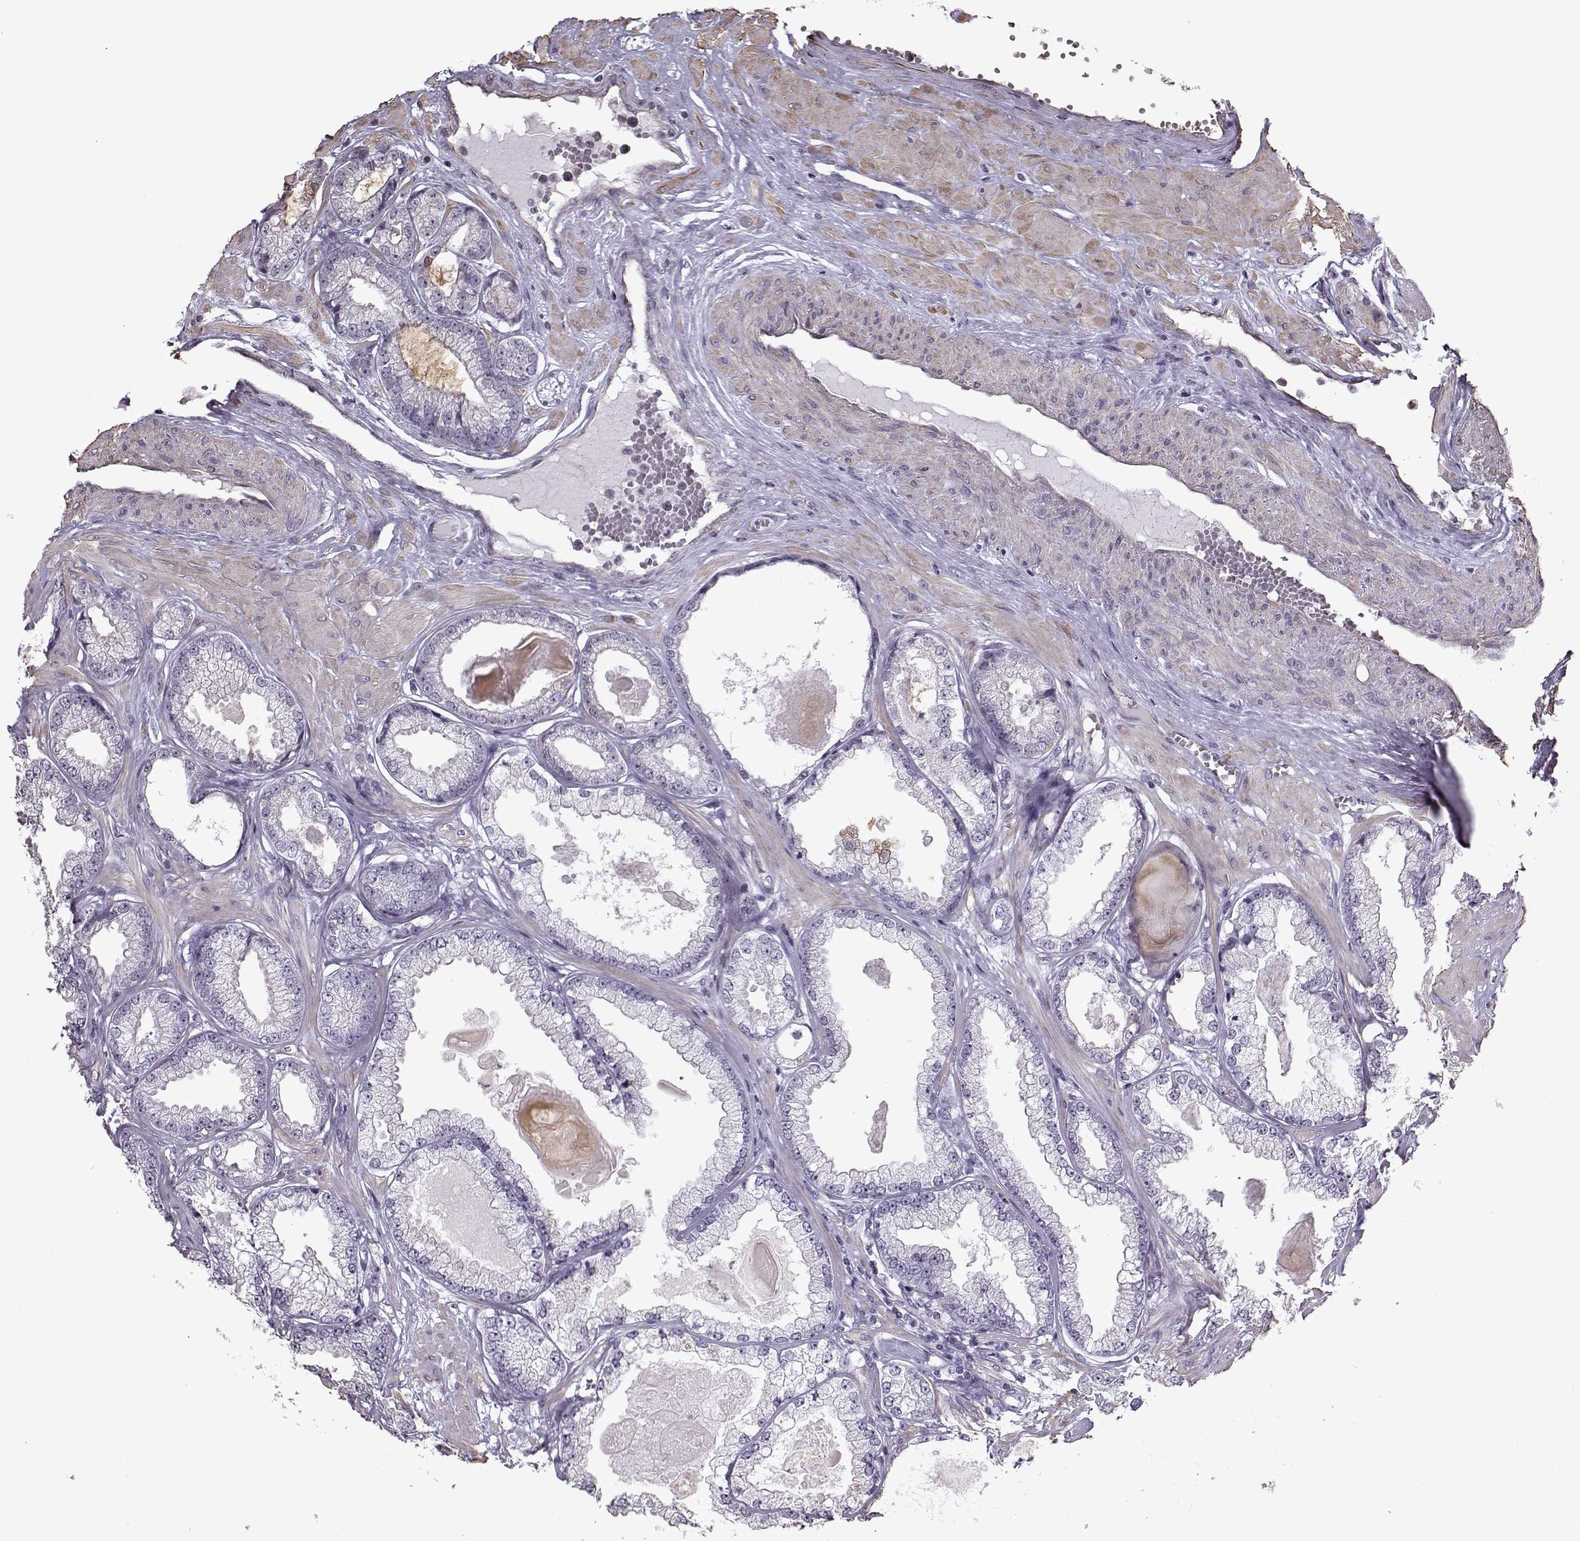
{"staining": {"intensity": "negative", "quantity": "none", "location": "none"}, "tissue": "prostate cancer", "cell_type": "Tumor cells", "image_type": "cancer", "snomed": [{"axis": "morphology", "description": "Adenocarcinoma, Low grade"}, {"axis": "topography", "description": "Prostate"}], "caption": "This histopathology image is of adenocarcinoma (low-grade) (prostate) stained with immunohistochemistry (IHC) to label a protein in brown with the nuclei are counter-stained blue. There is no positivity in tumor cells.", "gene": "KRT9", "patient": {"sex": "male", "age": 64}}